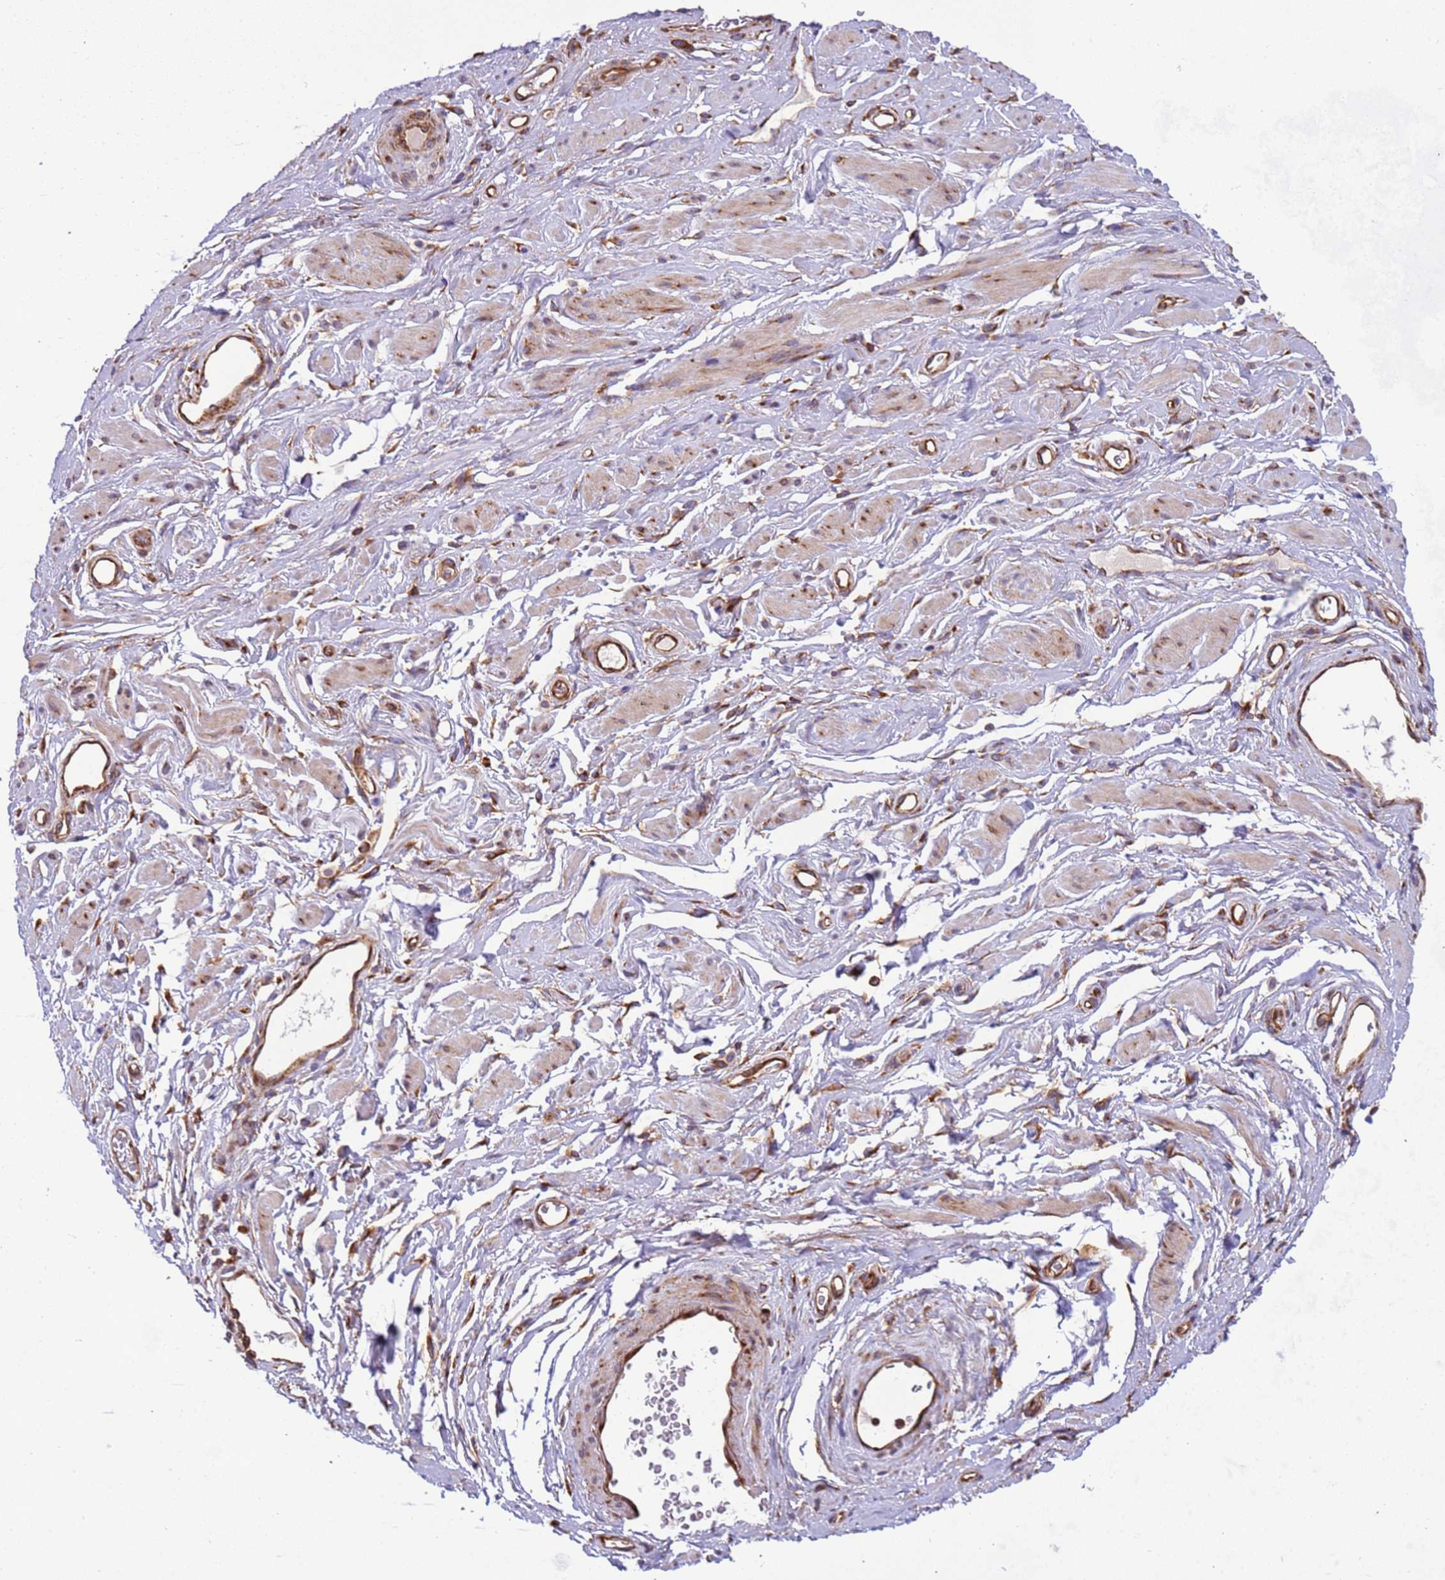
{"staining": {"intensity": "moderate", "quantity": "<25%", "location": "cytoplasmic/membranous"}, "tissue": "adipose tissue", "cell_type": "Adipocytes", "image_type": "normal", "snomed": [{"axis": "morphology", "description": "Normal tissue, NOS"}, {"axis": "morphology", "description": "Adenocarcinoma, NOS"}, {"axis": "topography", "description": "Rectum"}, {"axis": "topography", "description": "Vagina"}, {"axis": "topography", "description": "Peripheral nerve tissue"}], "caption": "Adipose tissue stained with a brown dye reveals moderate cytoplasmic/membranous positive positivity in about <25% of adipocytes.", "gene": "RPL36", "patient": {"sex": "female", "age": 71}}